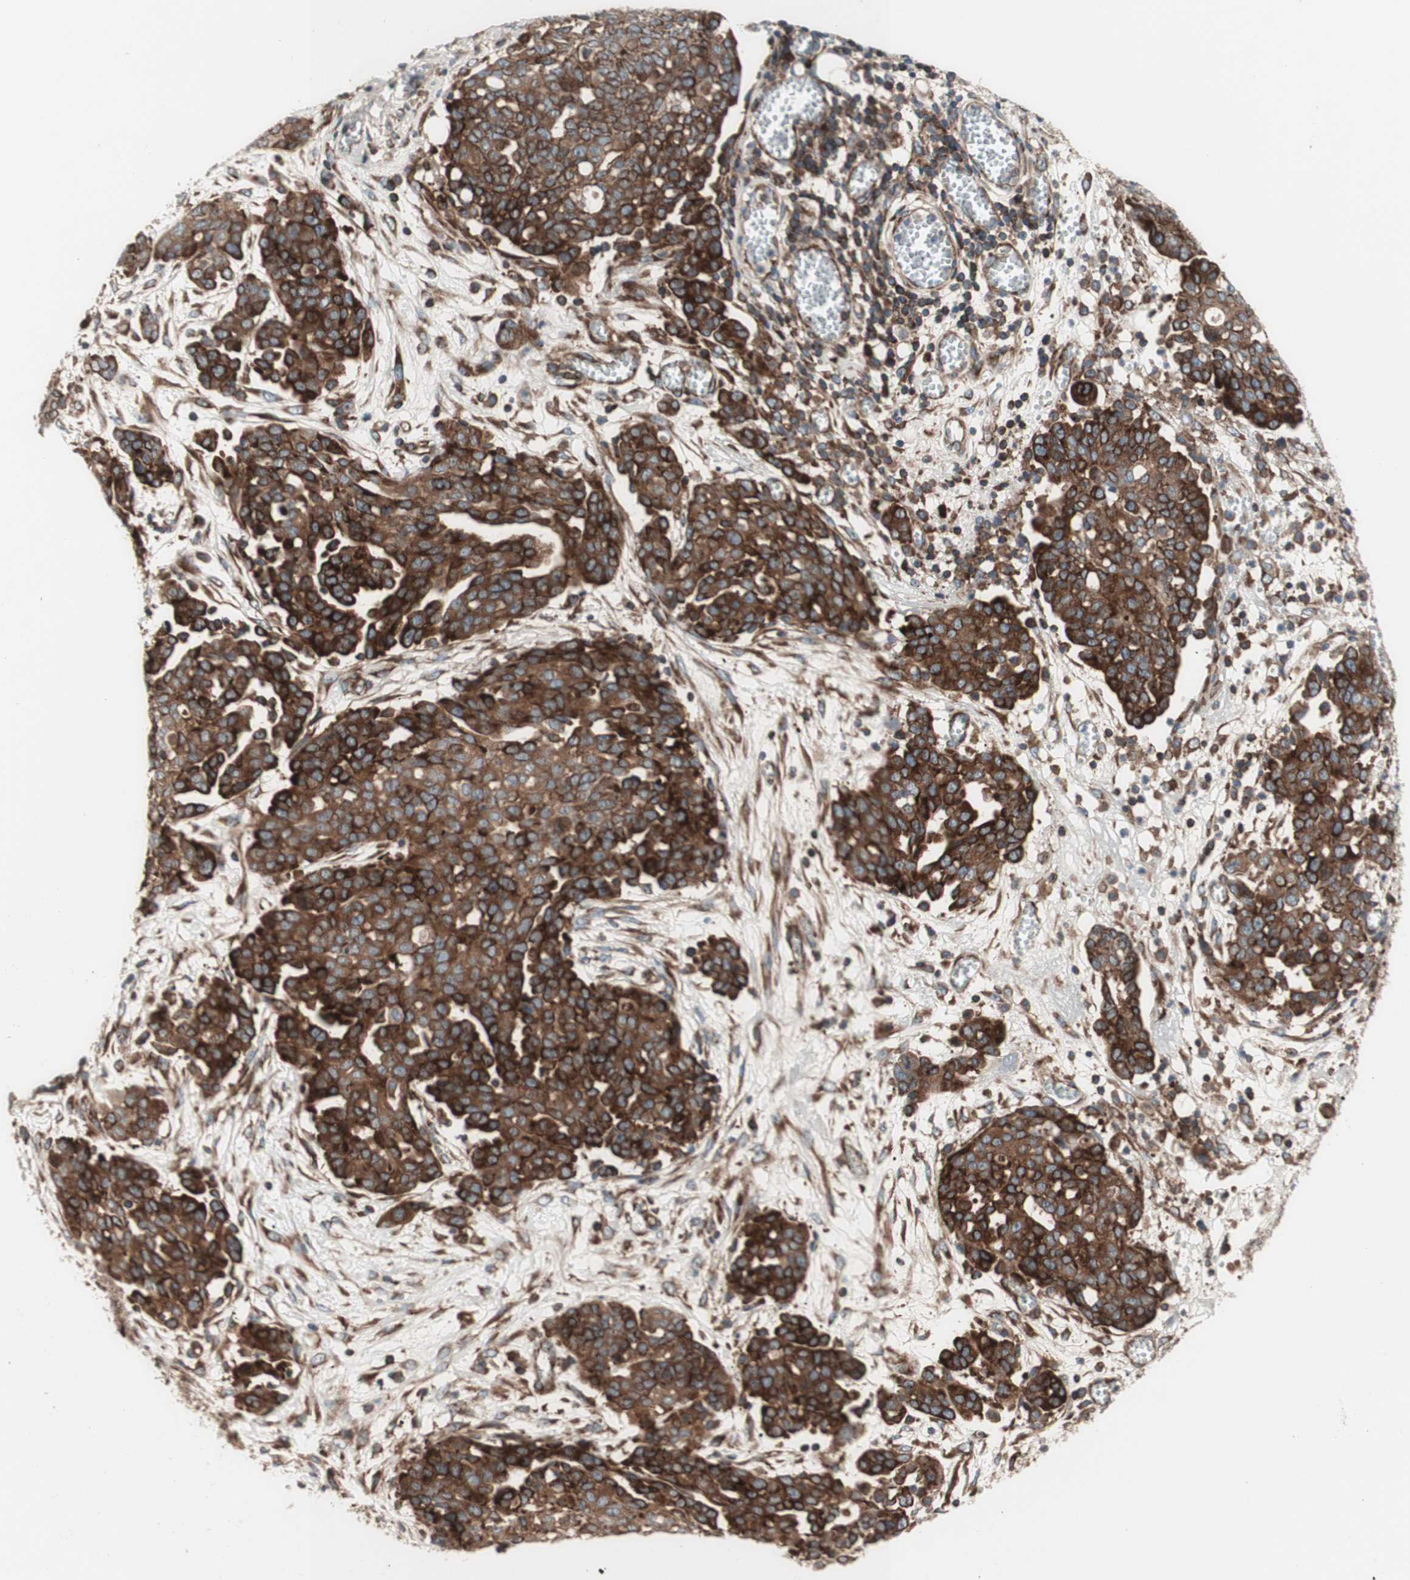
{"staining": {"intensity": "strong", "quantity": ">75%", "location": "cytoplasmic/membranous"}, "tissue": "ovarian cancer", "cell_type": "Tumor cells", "image_type": "cancer", "snomed": [{"axis": "morphology", "description": "Cystadenocarcinoma, serous, NOS"}, {"axis": "topography", "description": "Soft tissue"}, {"axis": "topography", "description": "Ovary"}], "caption": "IHC micrograph of neoplastic tissue: human ovarian serous cystadenocarcinoma stained using immunohistochemistry (IHC) shows high levels of strong protein expression localized specifically in the cytoplasmic/membranous of tumor cells, appearing as a cytoplasmic/membranous brown color.", "gene": "CCN4", "patient": {"sex": "female", "age": 57}}